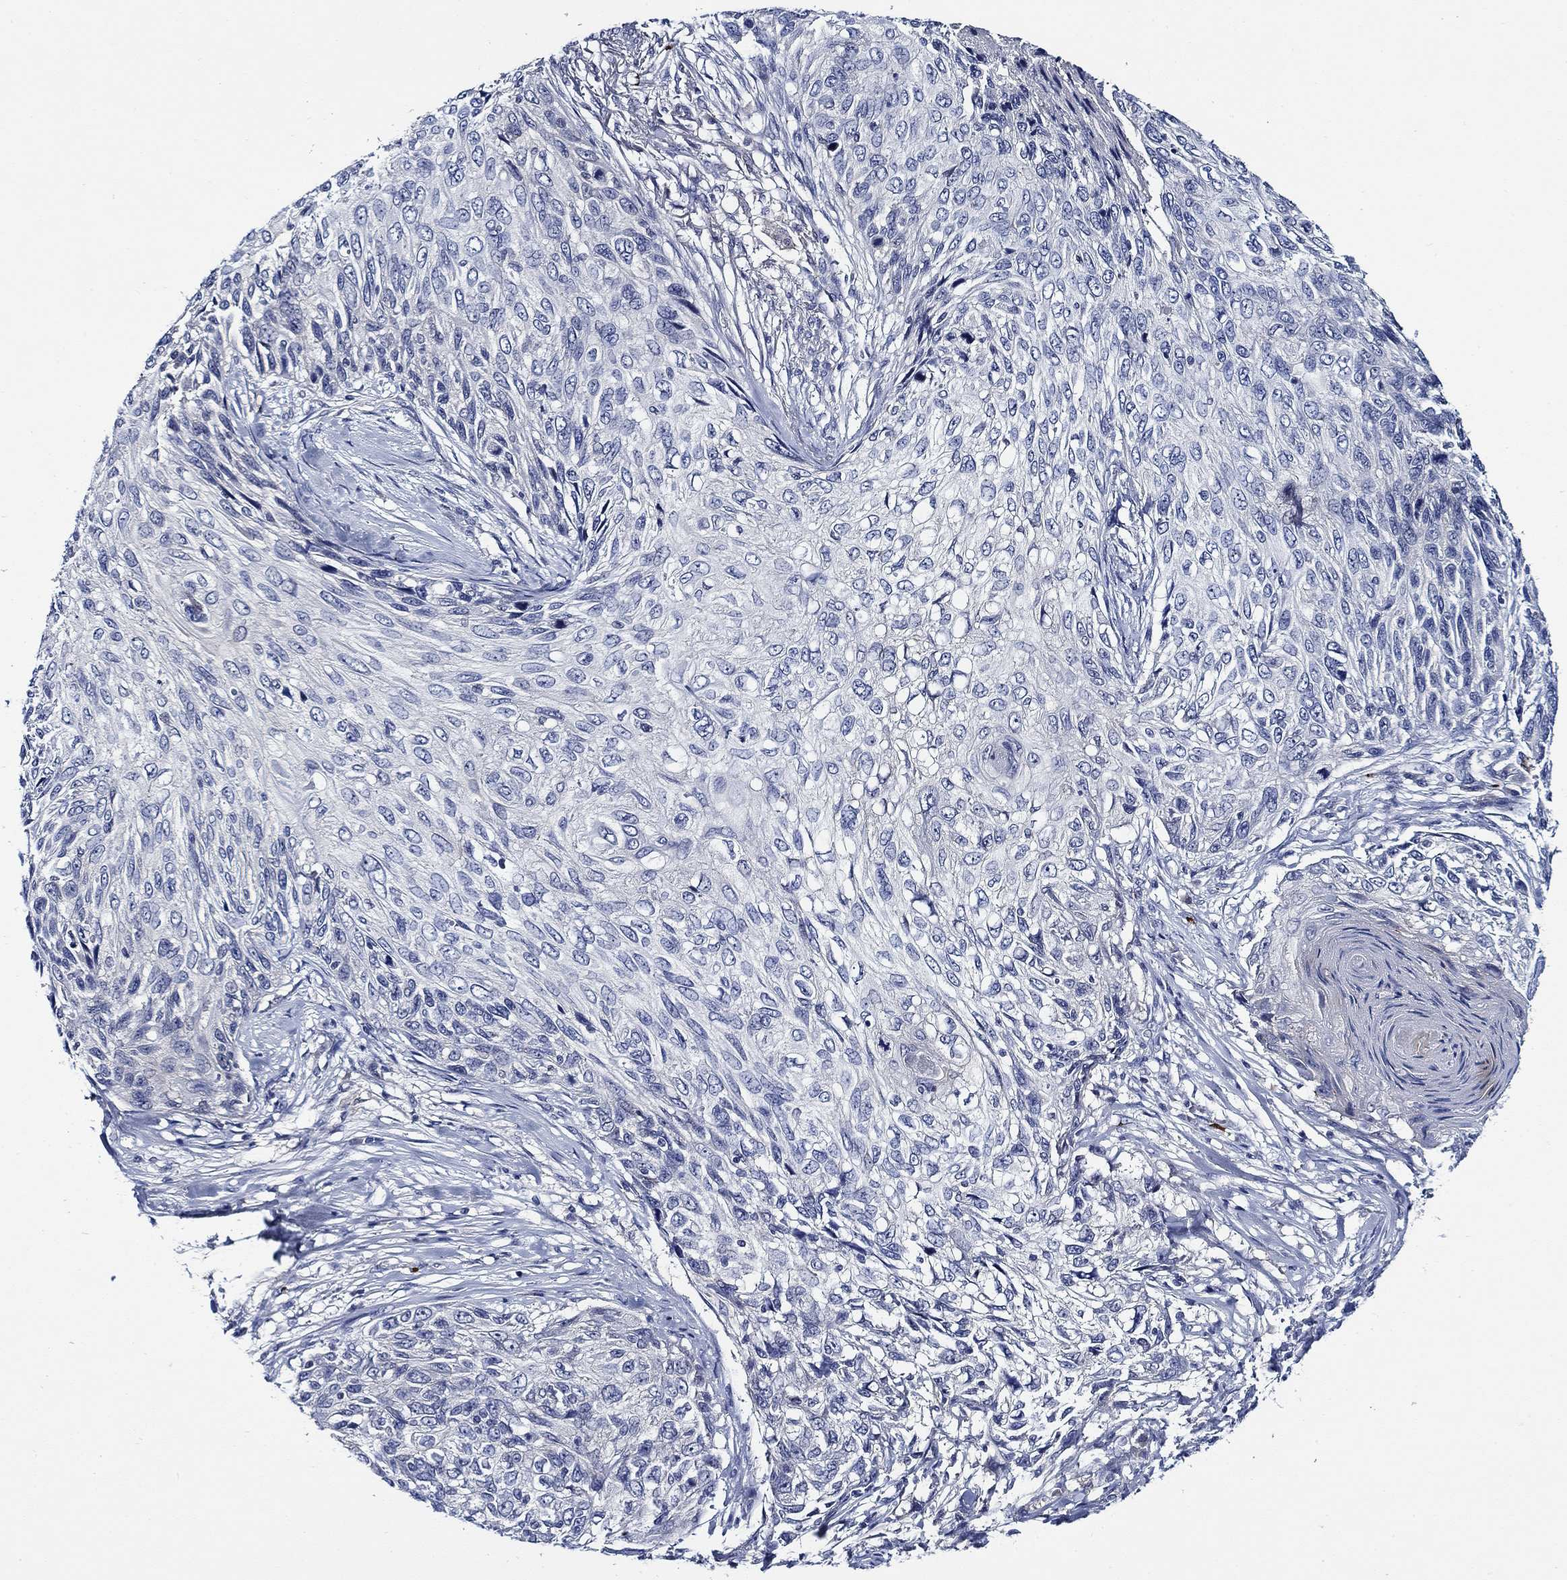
{"staining": {"intensity": "negative", "quantity": "none", "location": "none"}, "tissue": "skin cancer", "cell_type": "Tumor cells", "image_type": "cancer", "snomed": [{"axis": "morphology", "description": "Squamous cell carcinoma, NOS"}, {"axis": "topography", "description": "Skin"}], "caption": "DAB immunohistochemical staining of skin cancer shows no significant staining in tumor cells.", "gene": "ALOX12", "patient": {"sex": "male", "age": 92}}